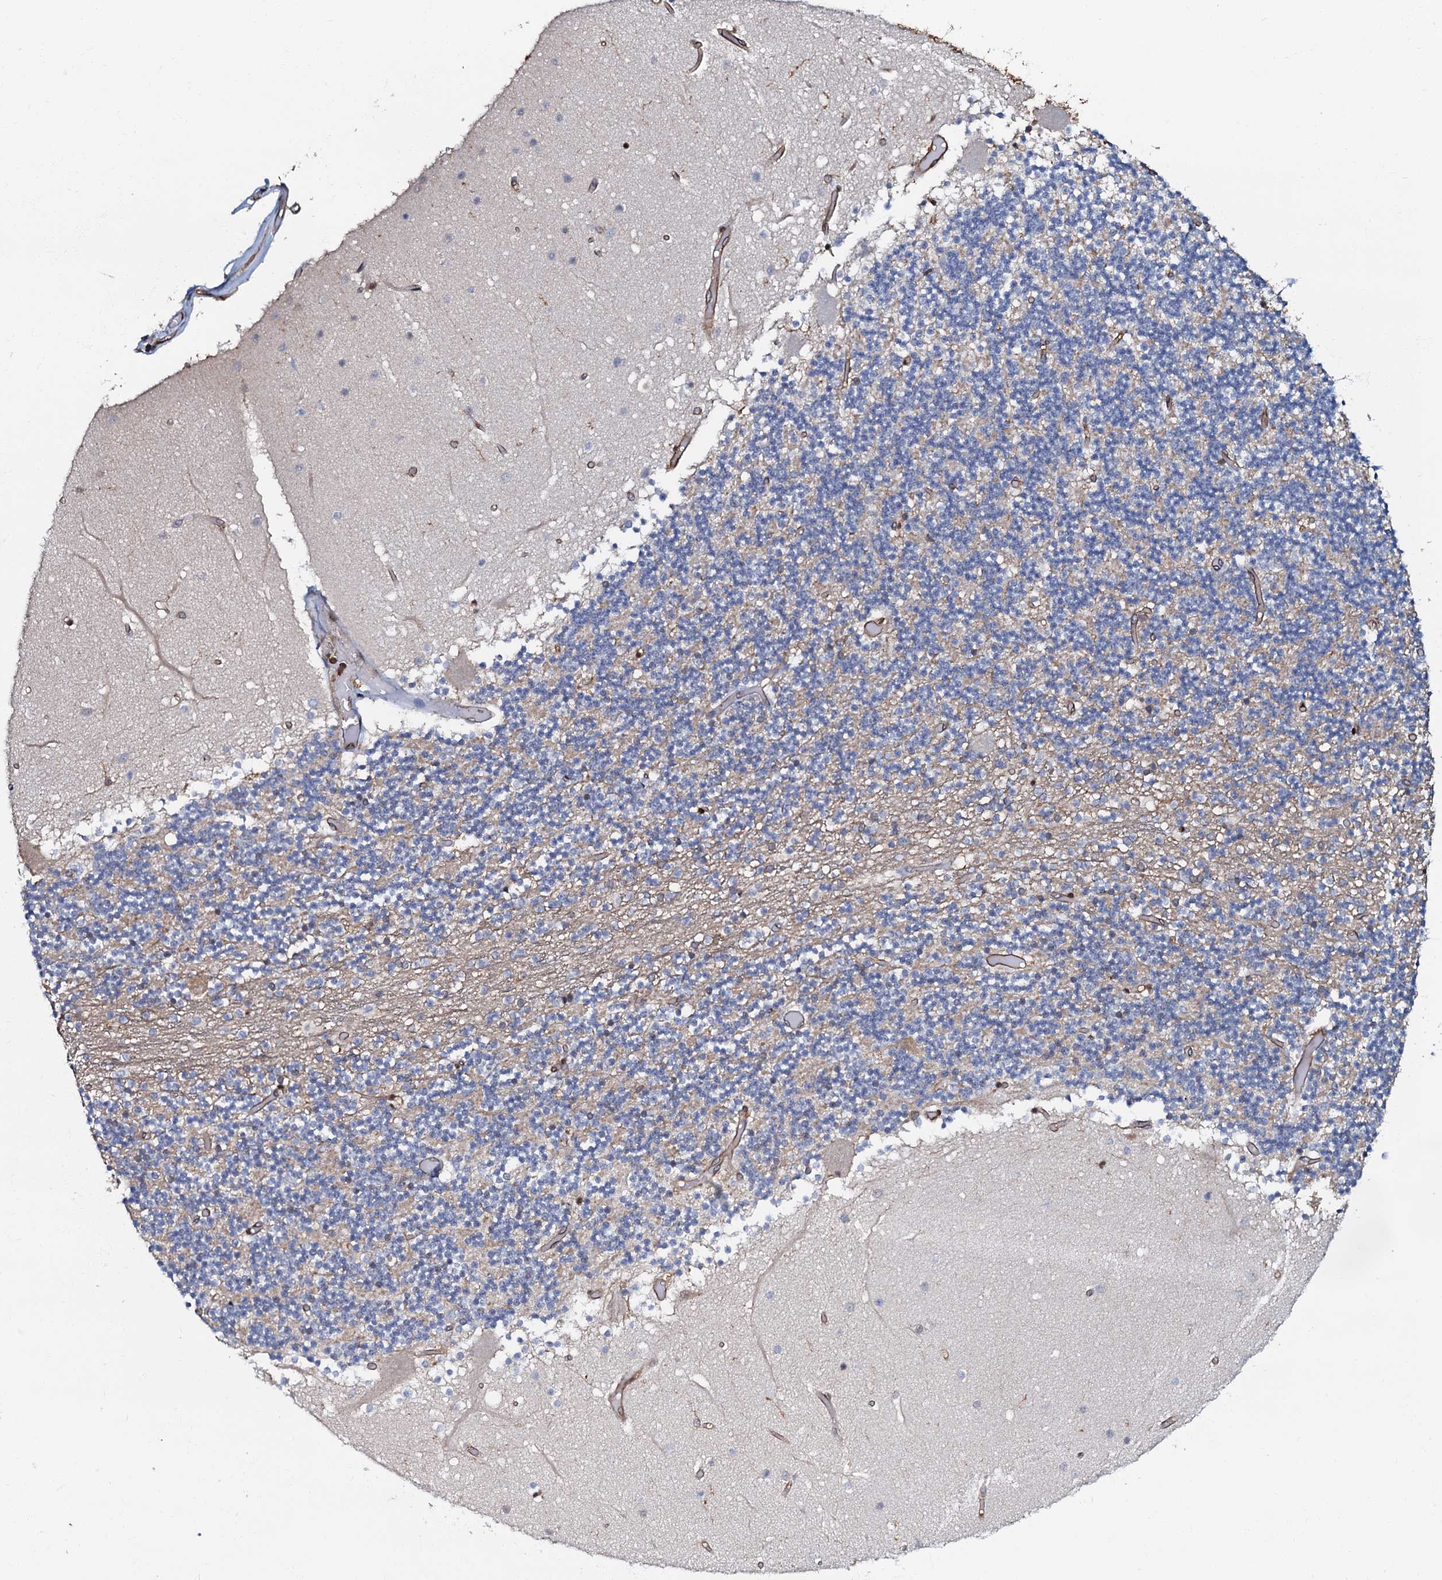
{"staining": {"intensity": "weak", "quantity": "<25%", "location": "cytoplasmic/membranous"}, "tissue": "cerebellum", "cell_type": "Cells in granular layer", "image_type": "normal", "snomed": [{"axis": "morphology", "description": "Normal tissue, NOS"}, {"axis": "topography", "description": "Cerebellum"}], "caption": "This micrograph is of normal cerebellum stained with immunohistochemistry to label a protein in brown with the nuclei are counter-stained blue. There is no staining in cells in granular layer. (DAB IHC with hematoxylin counter stain).", "gene": "OSBP", "patient": {"sex": "female", "age": 28}}